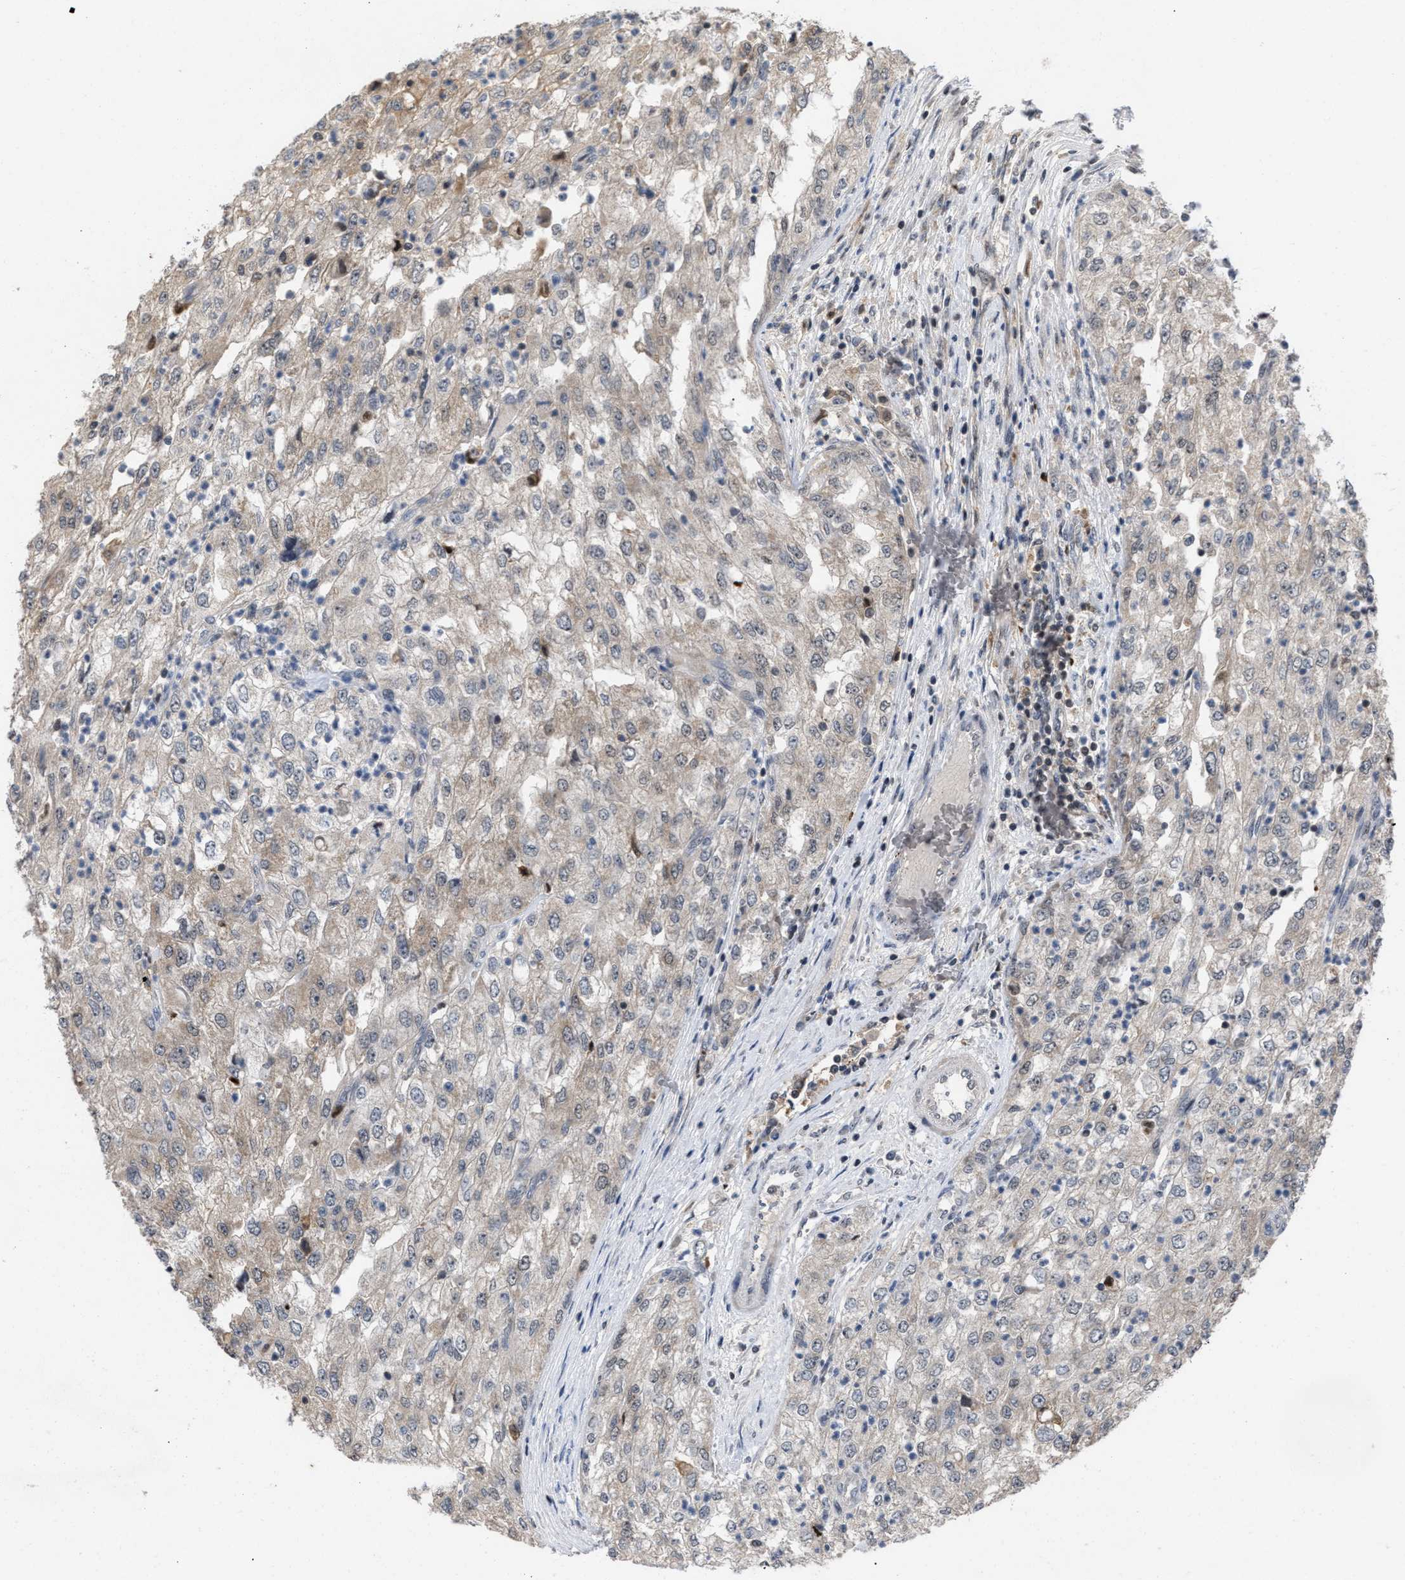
{"staining": {"intensity": "weak", "quantity": "<25%", "location": "nuclear"}, "tissue": "renal cancer", "cell_type": "Tumor cells", "image_type": "cancer", "snomed": [{"axis": "morphology", "description": "Adenocarcinoma, NOS"}, {"axis": "topography", "description": "Kidney"}], "caption": "Adenocarcinoma (renal) was stained to show a protein in brown. There is no significant expression in tumor cells. The staining was performed using DAB to visualize the protein expression in brown, while the nuclei were stained in blue with hematoxylin (Magnification: 20x).", "gene": "C9orf78", "patient": {"sex": "female", "age": 54}}